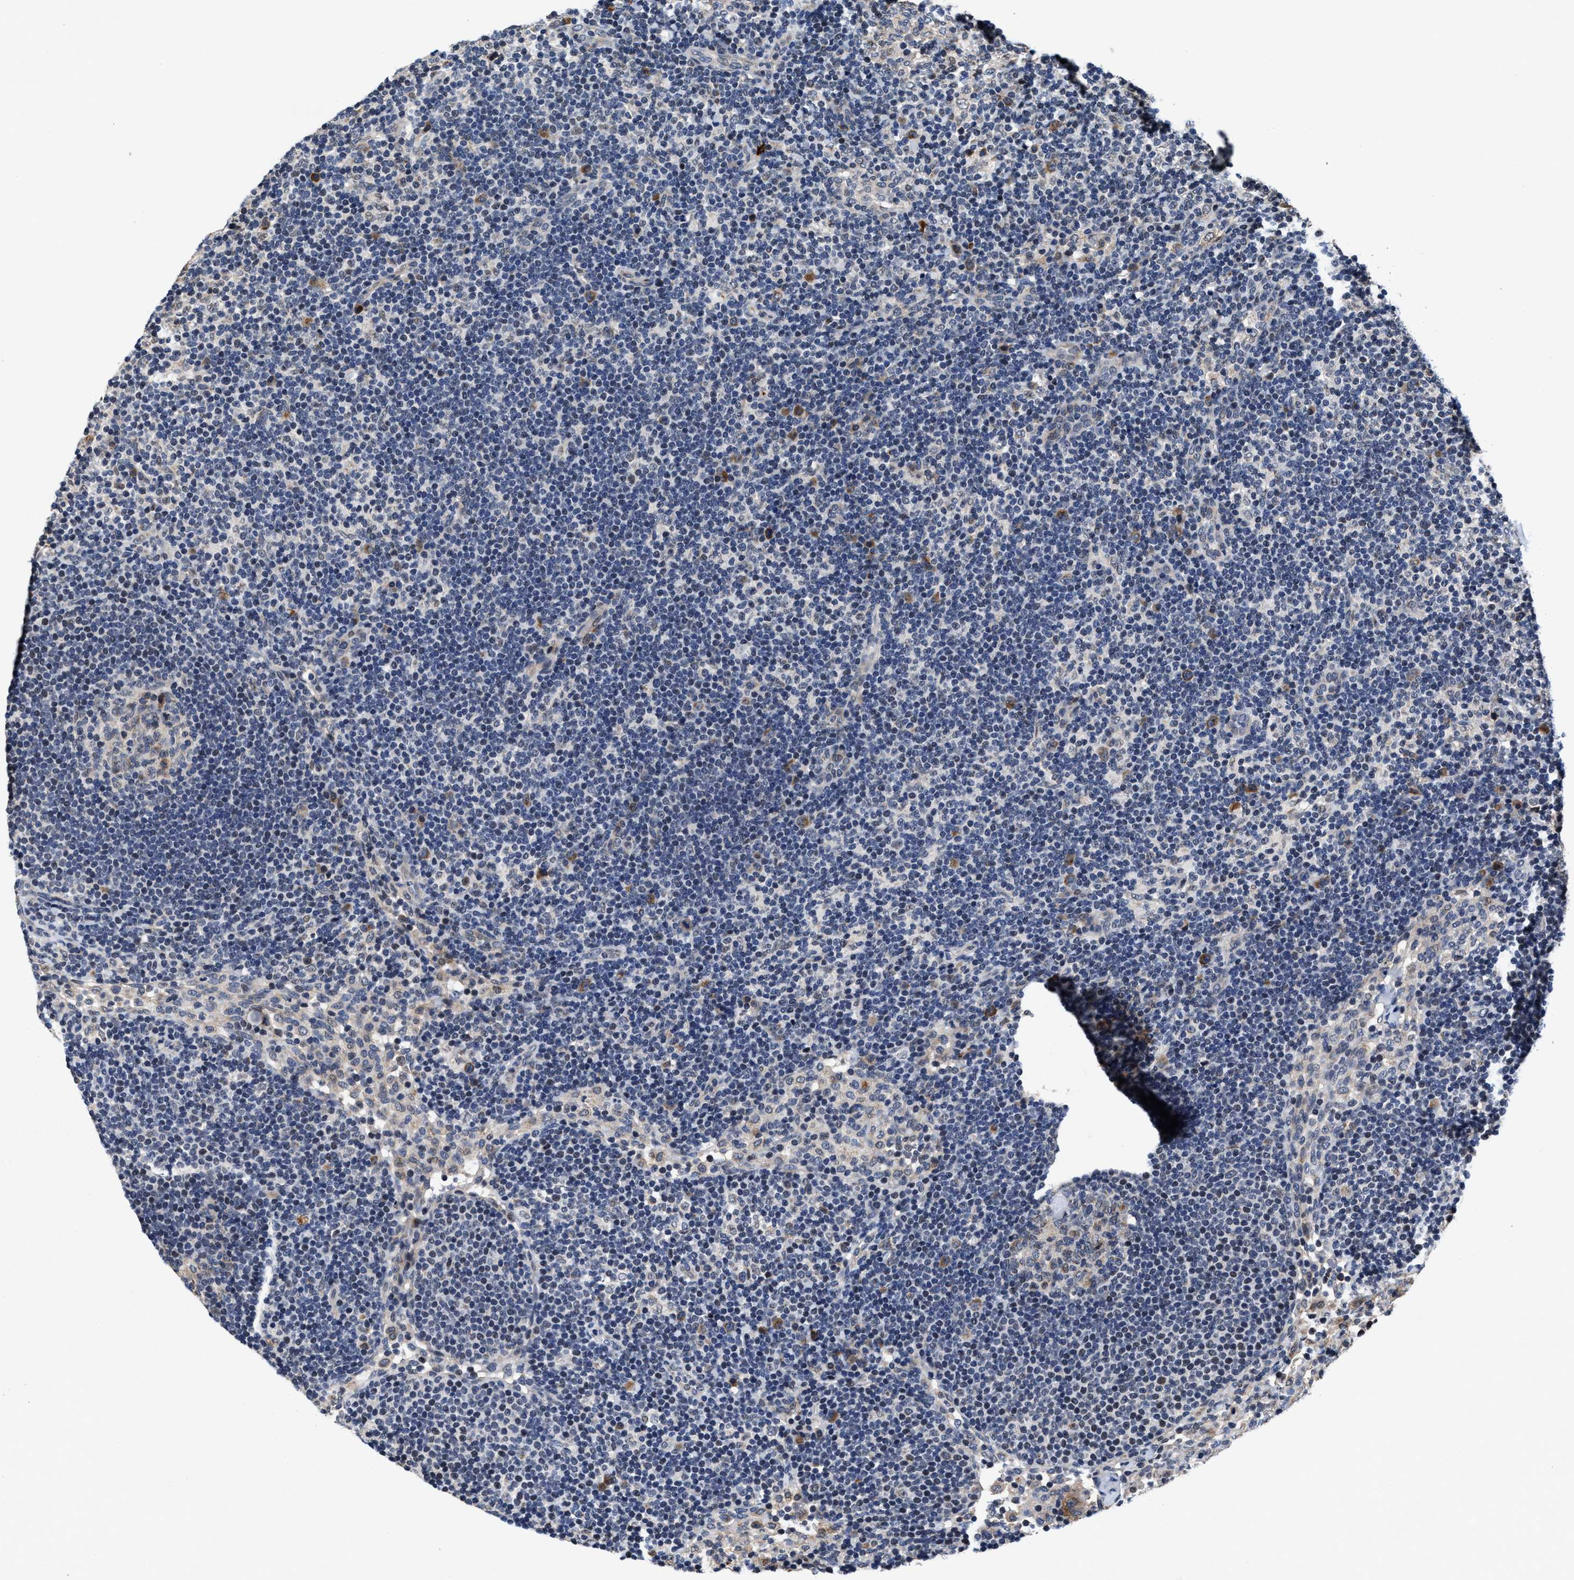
{"staining": {"intensity": "negative", "quantity": "none", "location": "none"}, "tissue": "lymph node", "cell_type": "Germinal center cells", "image_type": "normal", "snomed": [{"axis": "morphology", "description": "Normal tissue, NOS"}, {"axis": "morphology", "description": "Carcinoid, malignant, NOS"}, {"axis": "topography", "description": "Lymph node"}], "caption": "This is a image of IHC staining of unremarkable lymph node, which shows no positivity in germinal center cells. (DAB (3,3'-diaminobenzidine) immunohistochemistry, high magnification).", "gene": "TMEM53", "patient": {"sex": "male", "age": 47}}